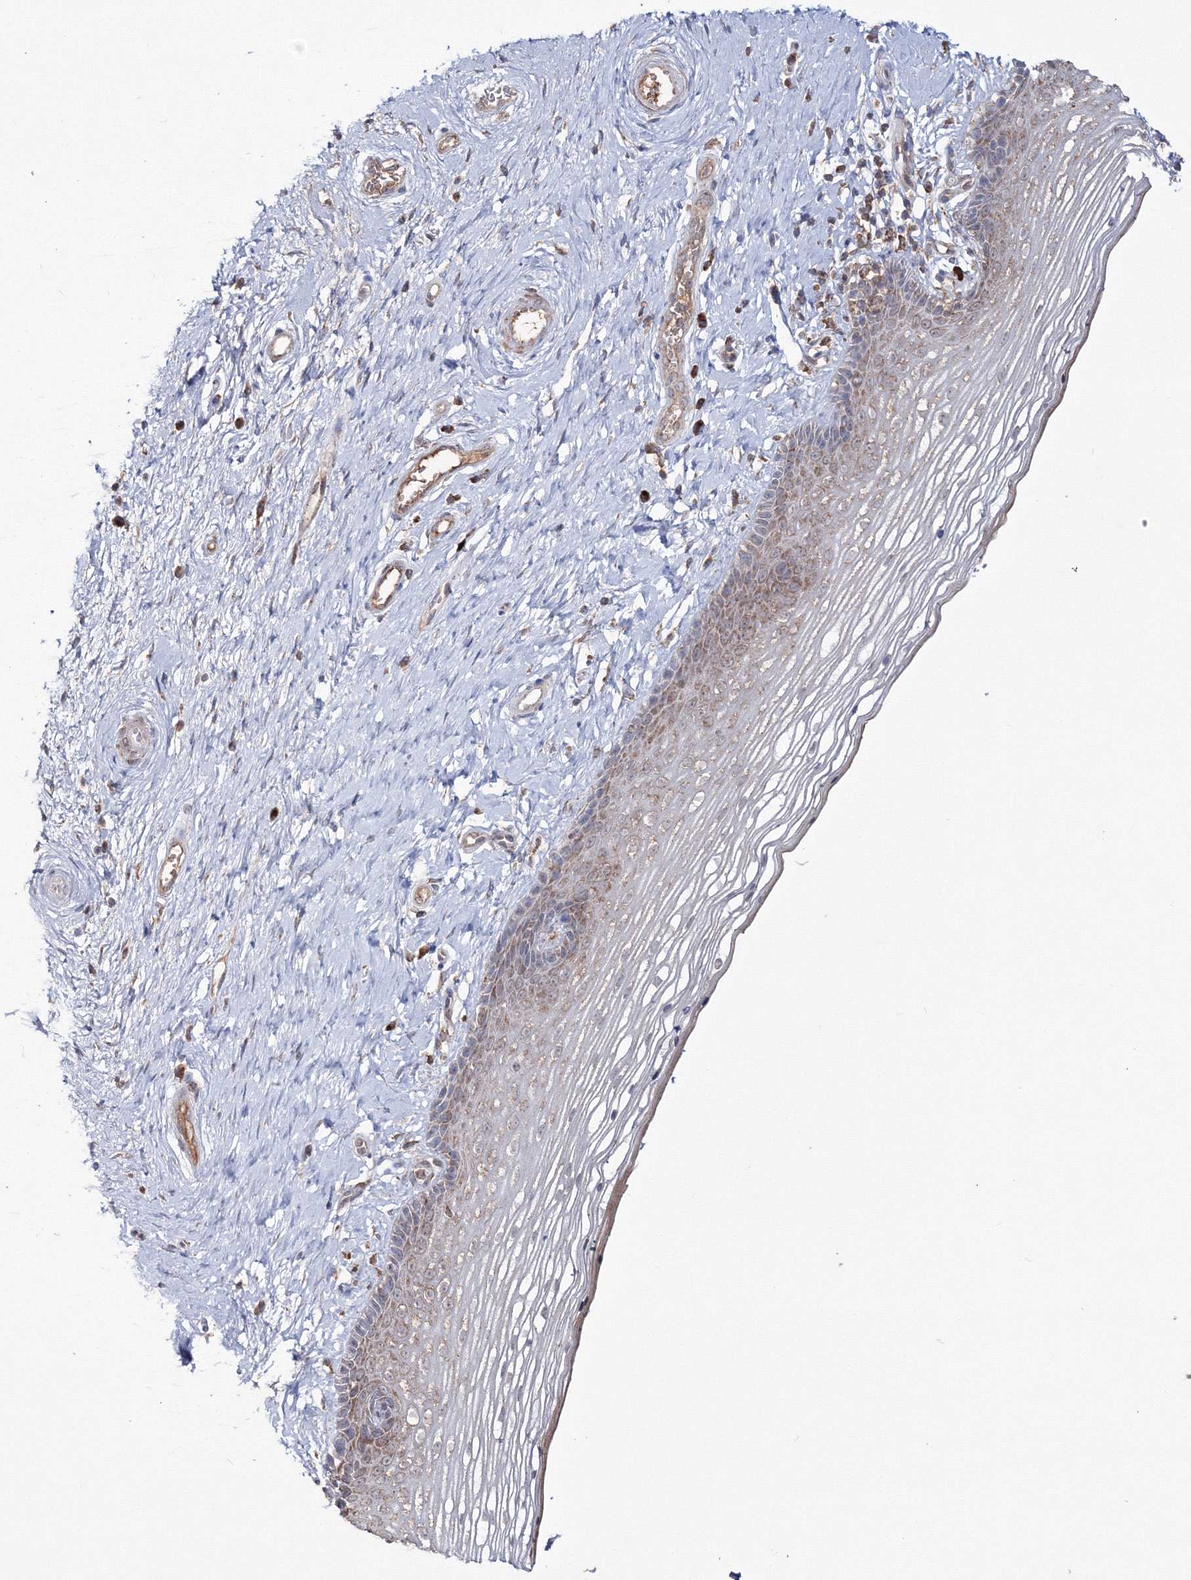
{"staining": {"intensity": "weak", "quantity": "25%-75%", "location": "cytoplasmic/membranous"}, "tissue": "vagina", "cell_type": "Squamous epithelial cells", "image_type": "normal", "snomed": [{"axis": "morphology", "description": "Normal tissue, NOS"}, {"axis": "topography", "description": "Vagina"}], "caption": "Immunohistochemical staining of unremarkable vagina displays low levels of weak cytoplasmic/membranous expression in approximately 25%-75% of squamous epithelial cells.", "gene": "PEX13", "patient": {"sex": "female", "age": 46}}